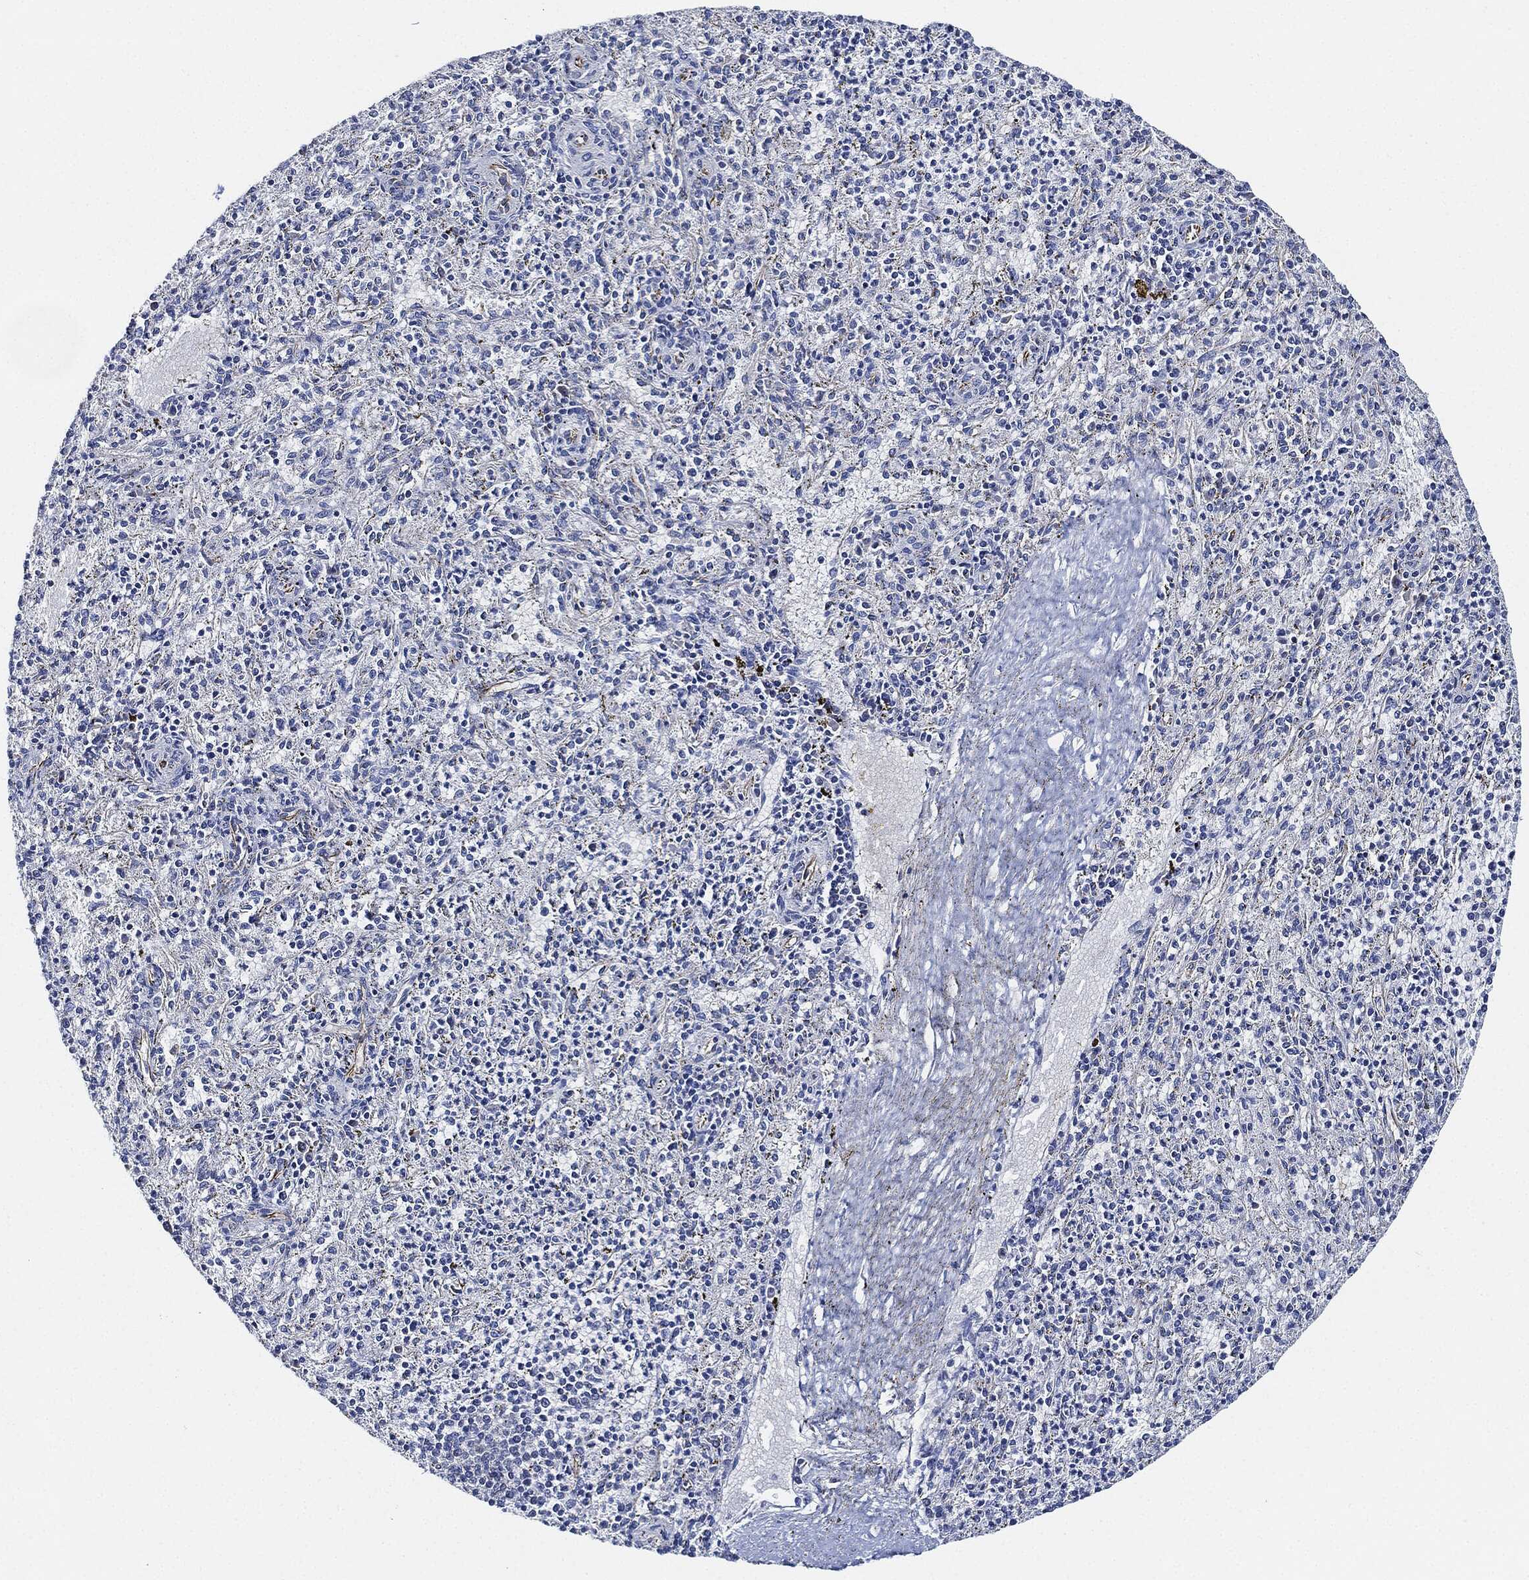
{"staining": {"intensity": "negative", "quantity": "none", "location": "none"}, "tissue": "spleen", "cell_type": "Cells in red pulp", "image_type": "normal", "snomed": [{"axis": "morphology", "description": "Normal tissue, NOS"}, {"axis": "topography", "description": "Spleen"}], "caption": "IHC micrograph of benign human spleen stained for a protein (brown), which demonstrates no positivity in cells in red pulp. The staining is performed using DAB brown chromogen with nuclei counter-stained in using hematoxylin.", "gene": "THSD1", "patient": {"sex": "male", "age": 60}}